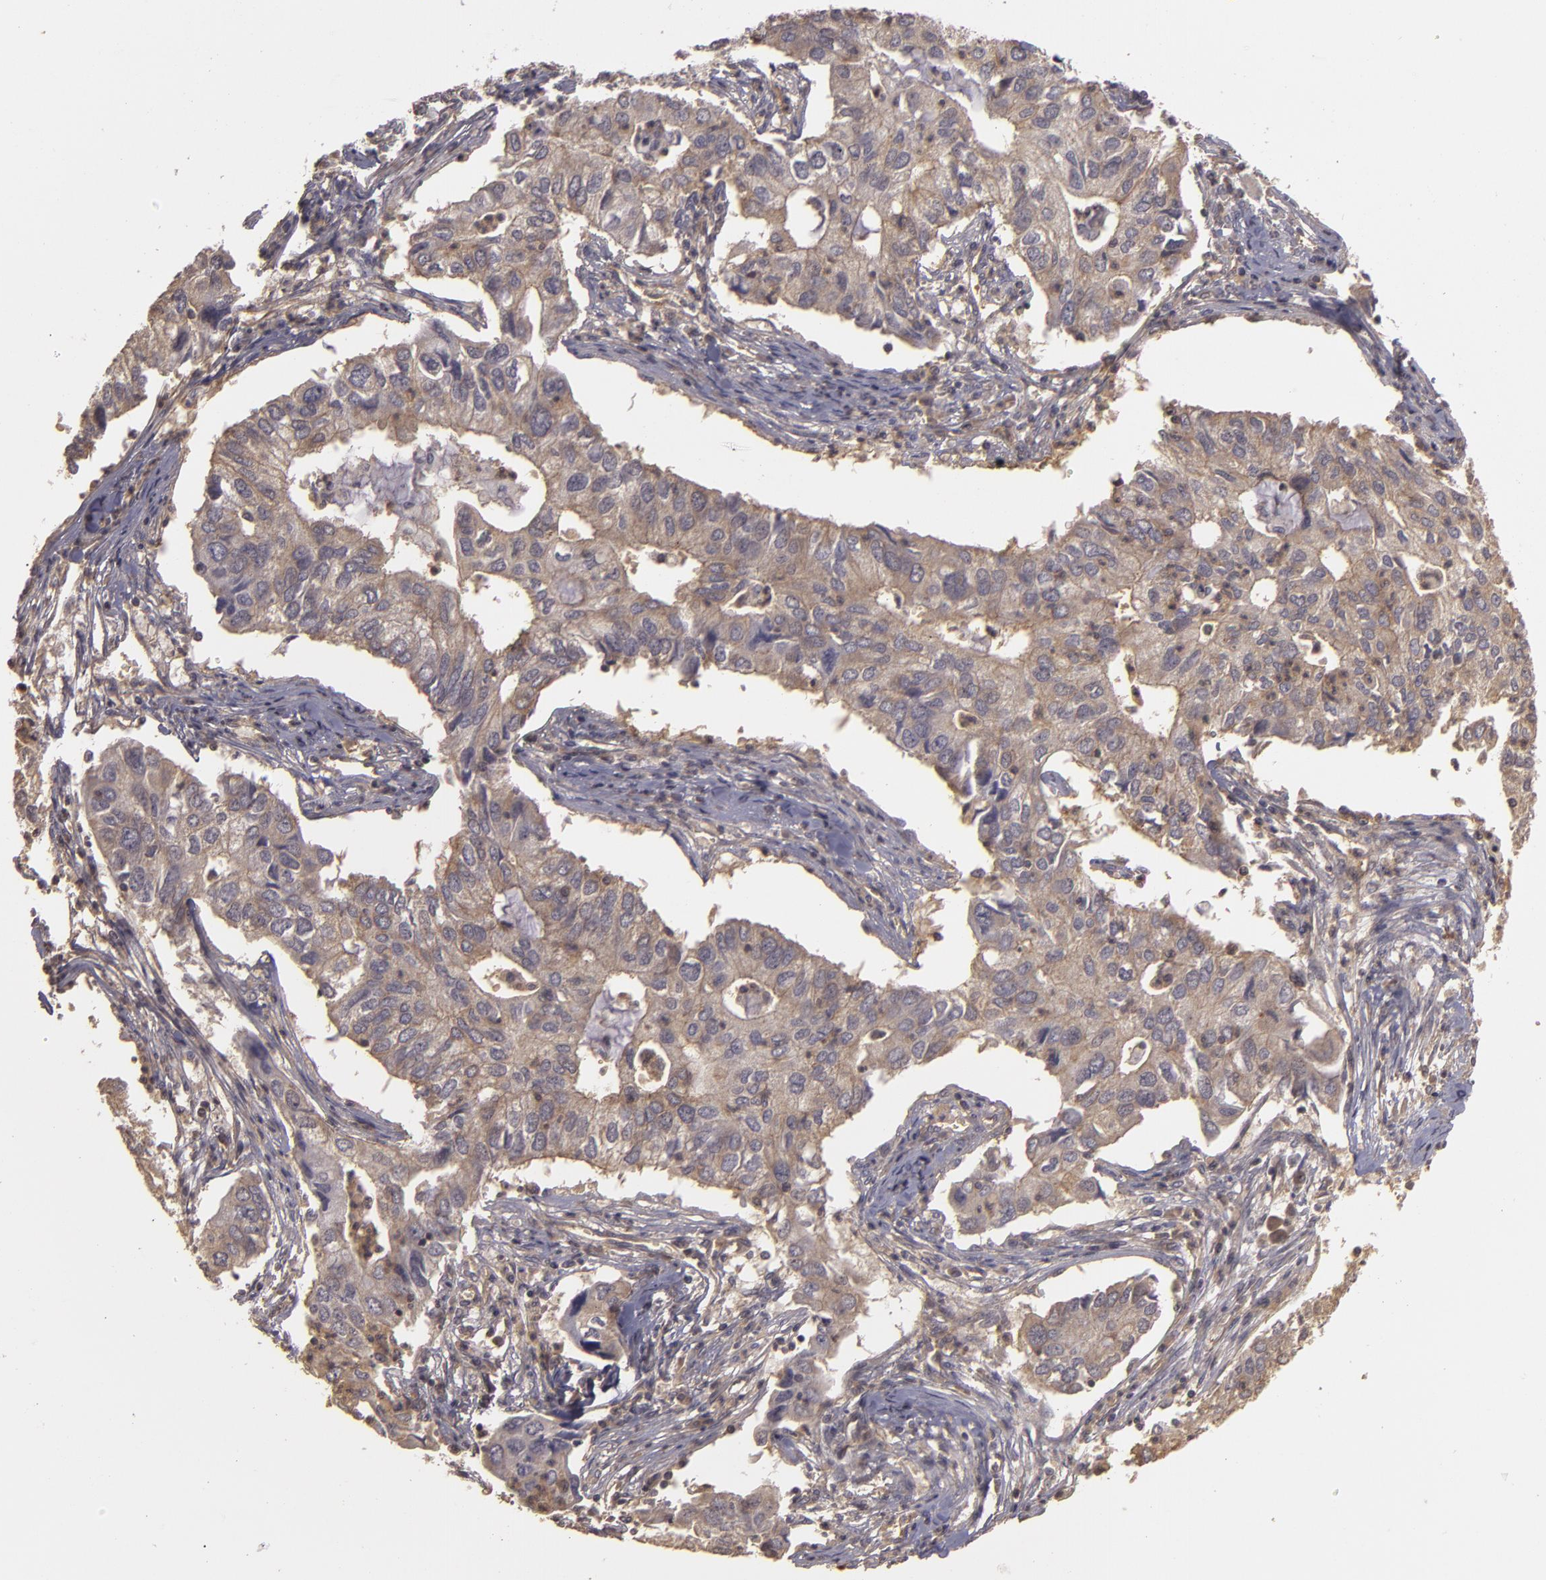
{"staining": {"intensity": "weak", "quantity": ">75%", "location": "cytoplasmic/membranous"}, "tissue": "lung cancer", "cell_type": "Tumor cells", "image_type": "cancer", "snomed": [{"axis": "morphology", "description": "Adenocarcinoma, NOS"}, {"axis": "topography", "description": "Lung"}], "caption": "About >75% of tumor cells in human lung cancer (adenocarcinoma) exhibit weak cytoplasmic/membranous protein expression as visualized by brown immunohistochemical staining.", "gene": "HRAS", "patient": {"sex": "male", "age": 48}}